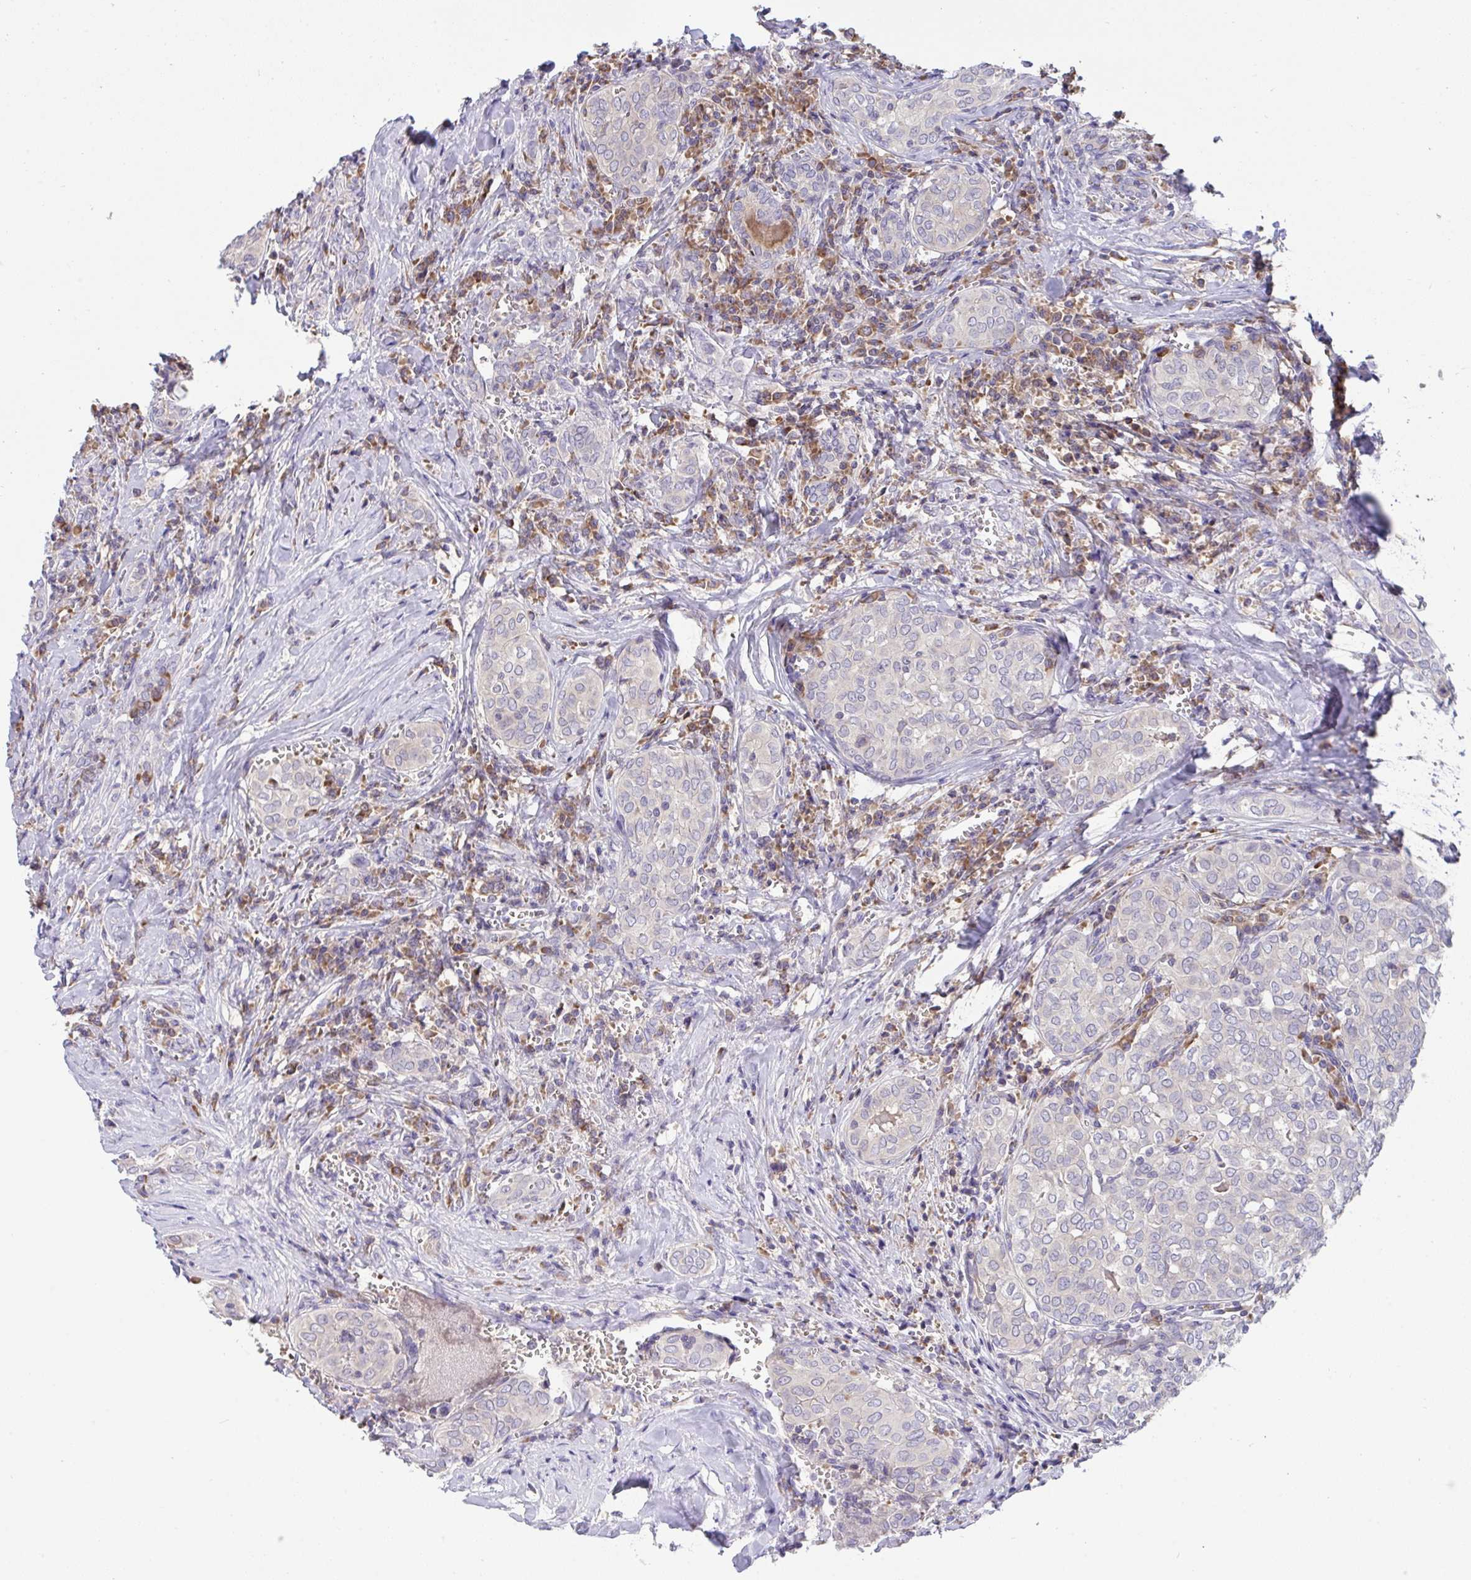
{"staining": {"intensity": "negative", "quantity": "none", "location": "none"}, "tissue": "thyroid cancer", "cell_type": "Tumor cells", "image_type": "cancer", "snomed": [{"axis": "morphology", "description": "Papillary adenocarcinoma, NOS"}, {"axis": "topography", "description": "Thyroid gland"}], "caption": "This micrograph is of thyroid cancer stained with IHC to label a protein in brown with the nuclei are counter-stained blue. There is no staining in tumor cells.", "gene": "TMEM41A", "patient": {"sex": "female", "age": 30}}